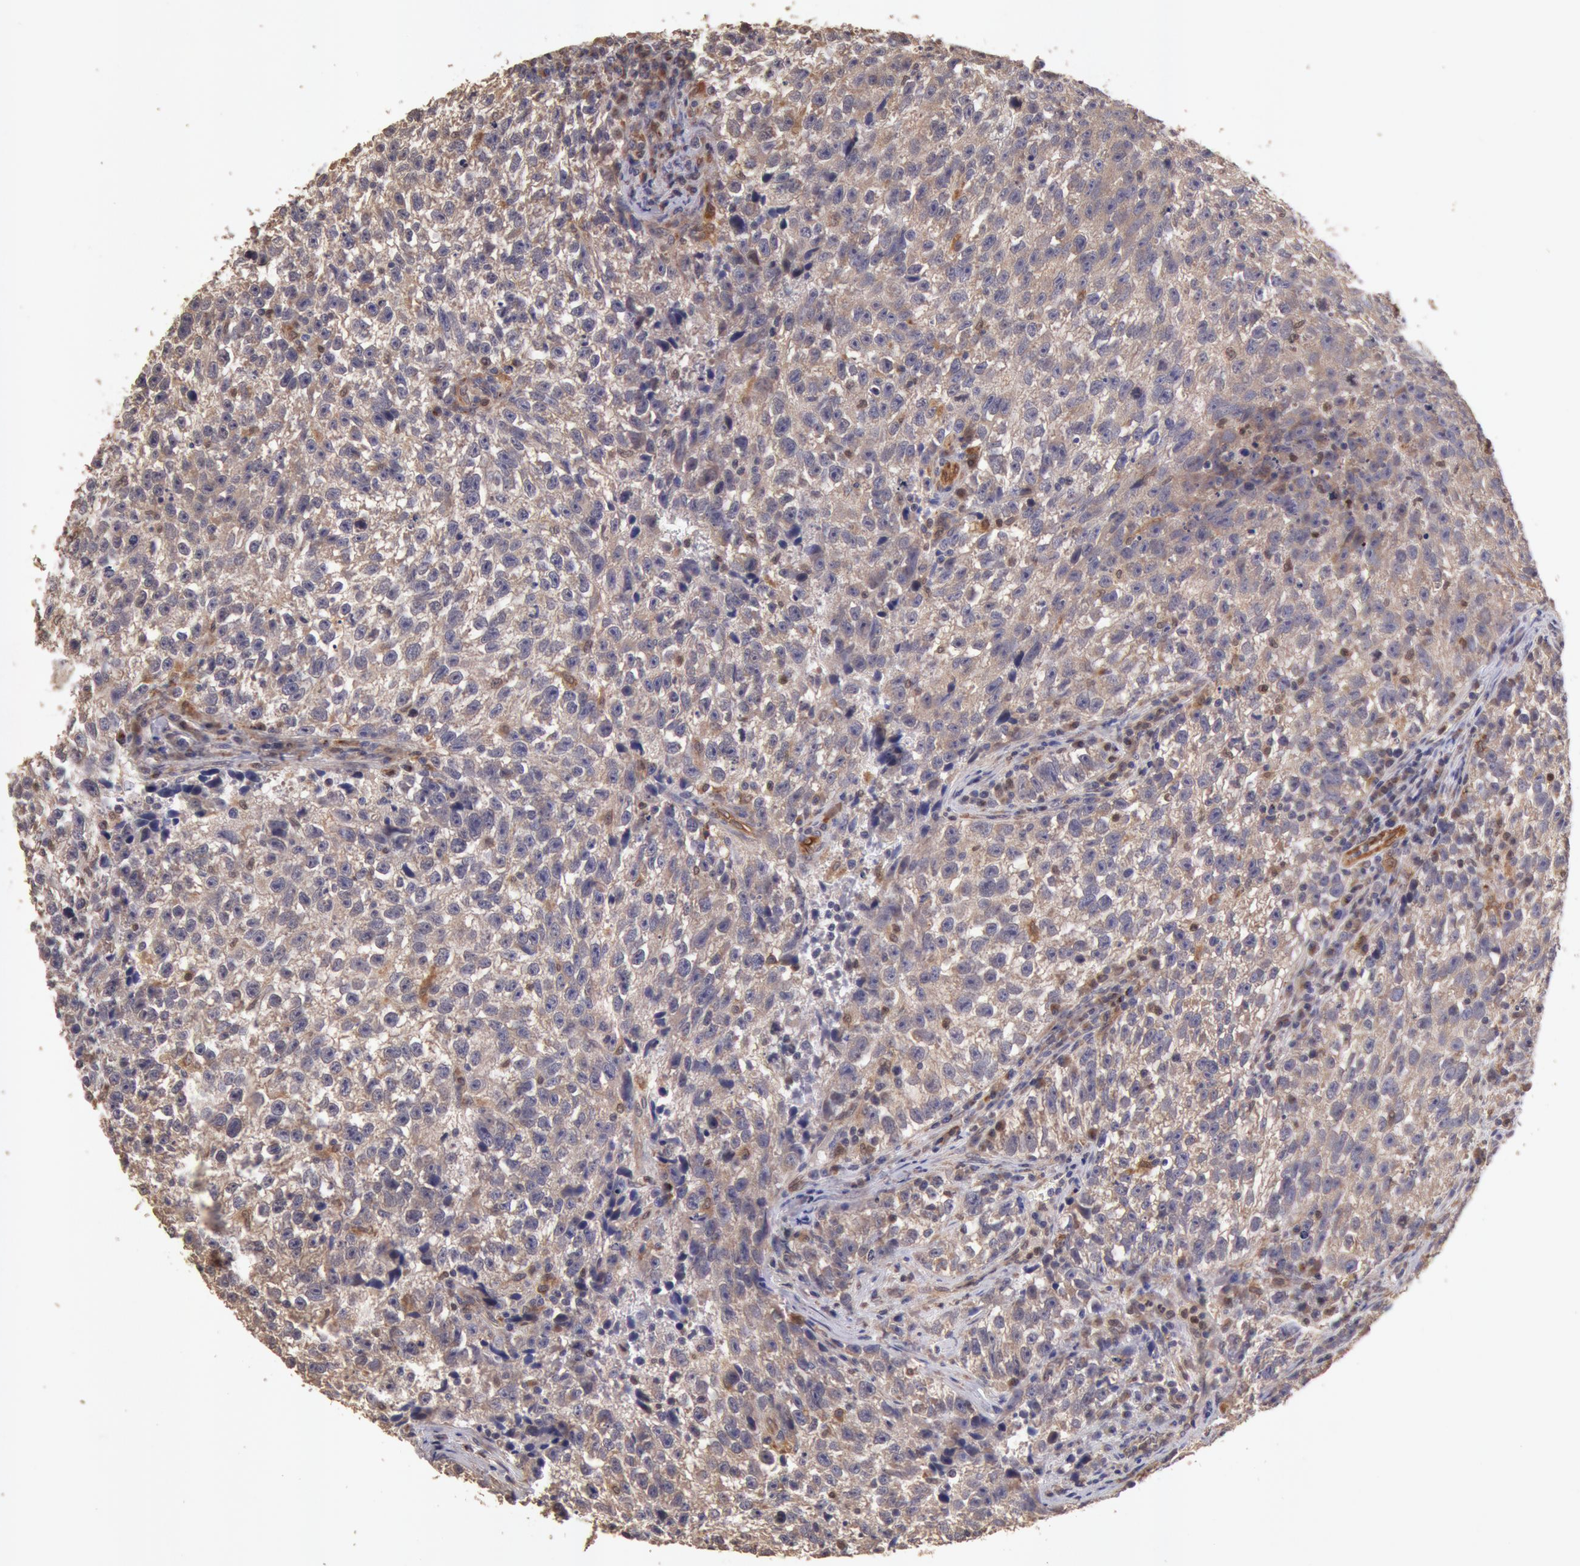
{"staining": {"intensity": "moderate", "quantity": ">75%", "location": "cytoplasmic/membranous"}, "tissue": "testis cancer", "cell_type": "Tumor cells", "image_type": "cancer", "snomed": [{"axis": "morphology", "description": "Seminoma, NOS"}, {"axis": "topography", "description": "Testis"}], "caption": "Brown immunohistochemical staining in human testis cancer (seminoma) displays moderate cytoplasmic/membranous positivity in approximately >75% of tumor cells.", "gene": "COMT", "patient": {"sex": "male", "age": 38}}